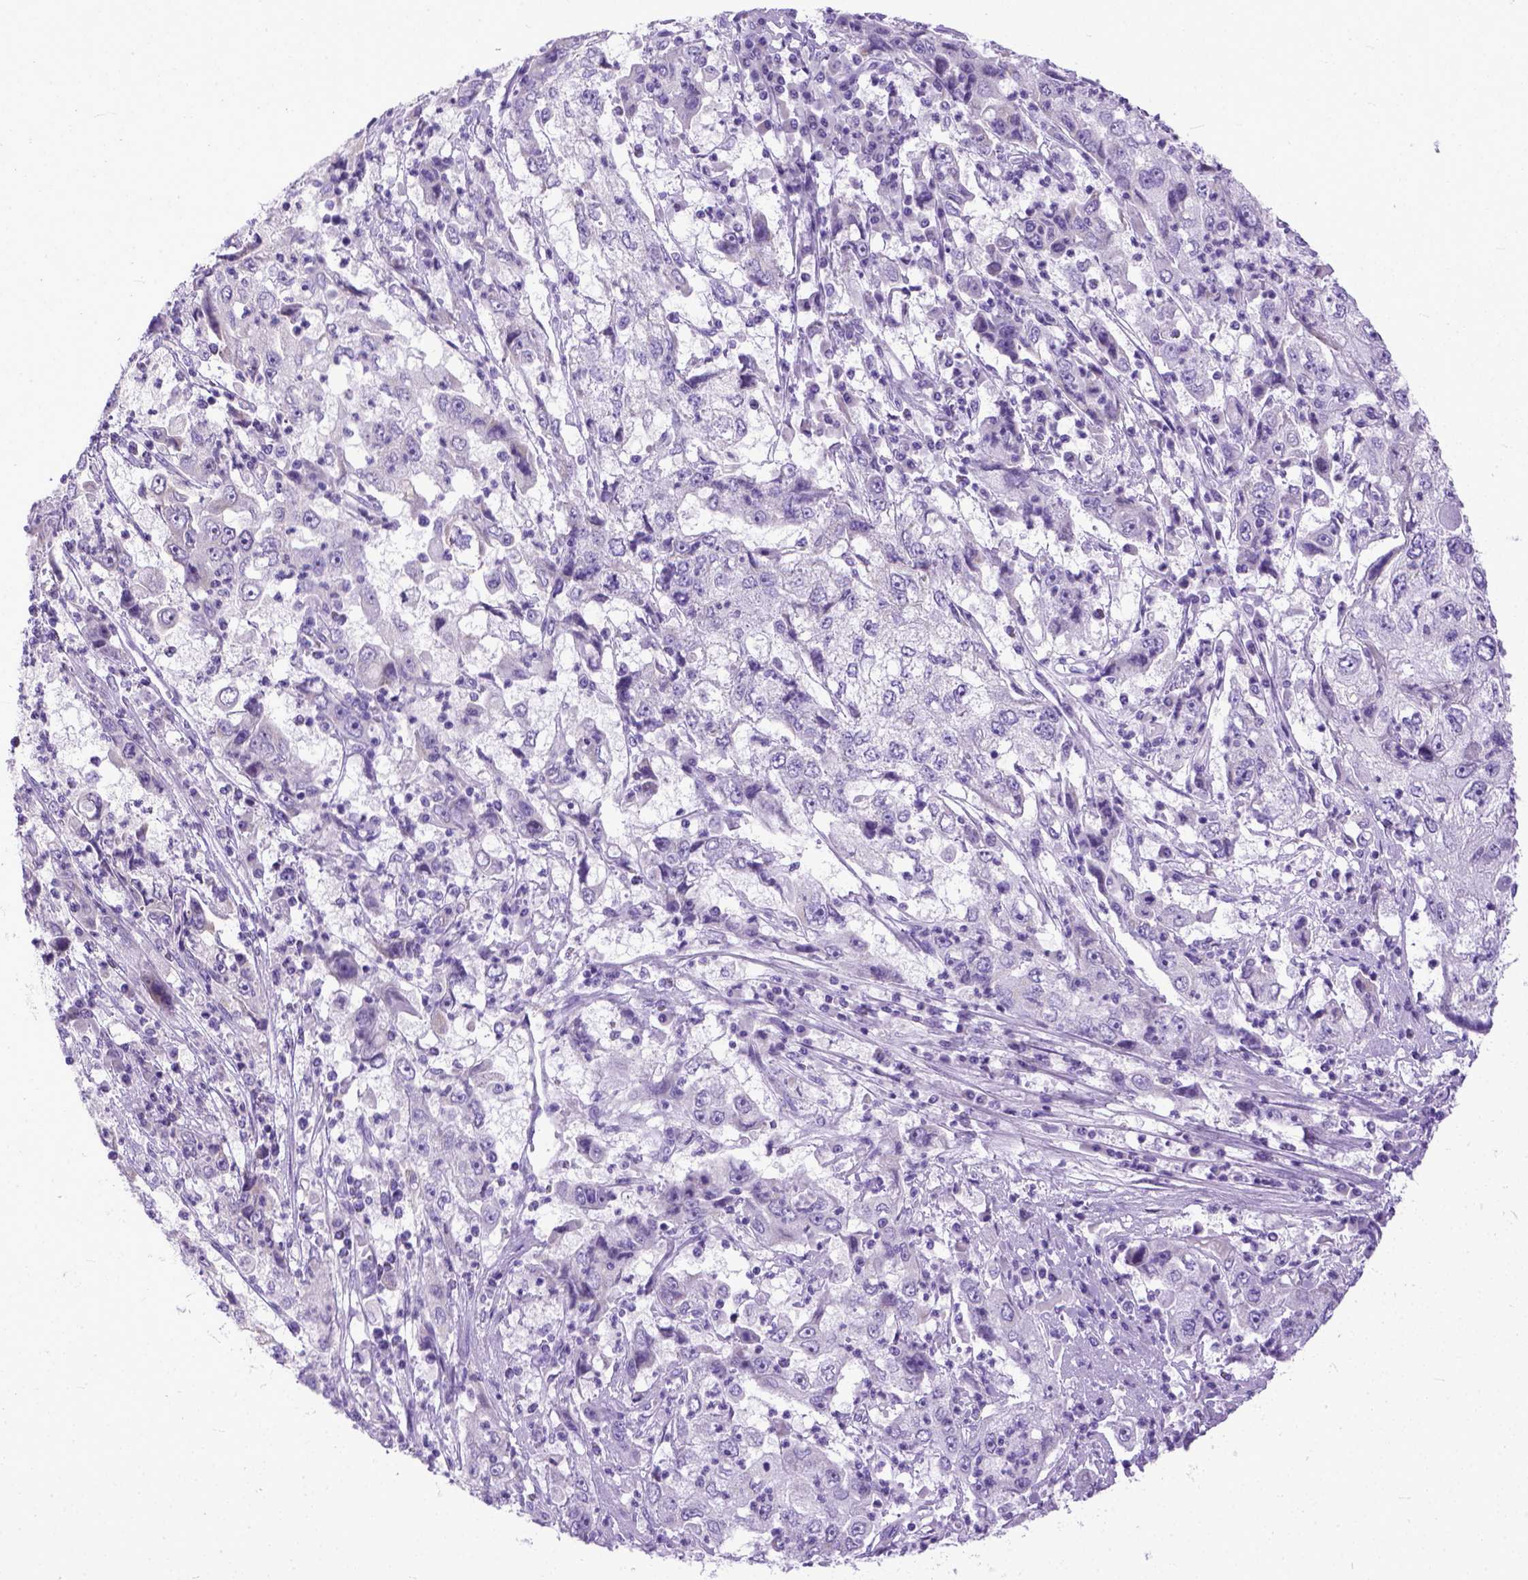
{"staining": {"intensity": "negative", "quantity": "none", "location": "none"}, "tissue": "cervical cancer", "cell_type": "Tumor cells", "image_type": "cancer", "snomed": [{"axis": "morphology", "description": "Squamous cell carcinoma, NOS"}, {"axis": "topography", "description": "Cervix"}], "caption": "Immunohistochemistry of human cervical squamous cell carcinoma reveals no expression in tumor cells.", "gene": "PPL", "patient": {"sex": "female", "age": 36}}